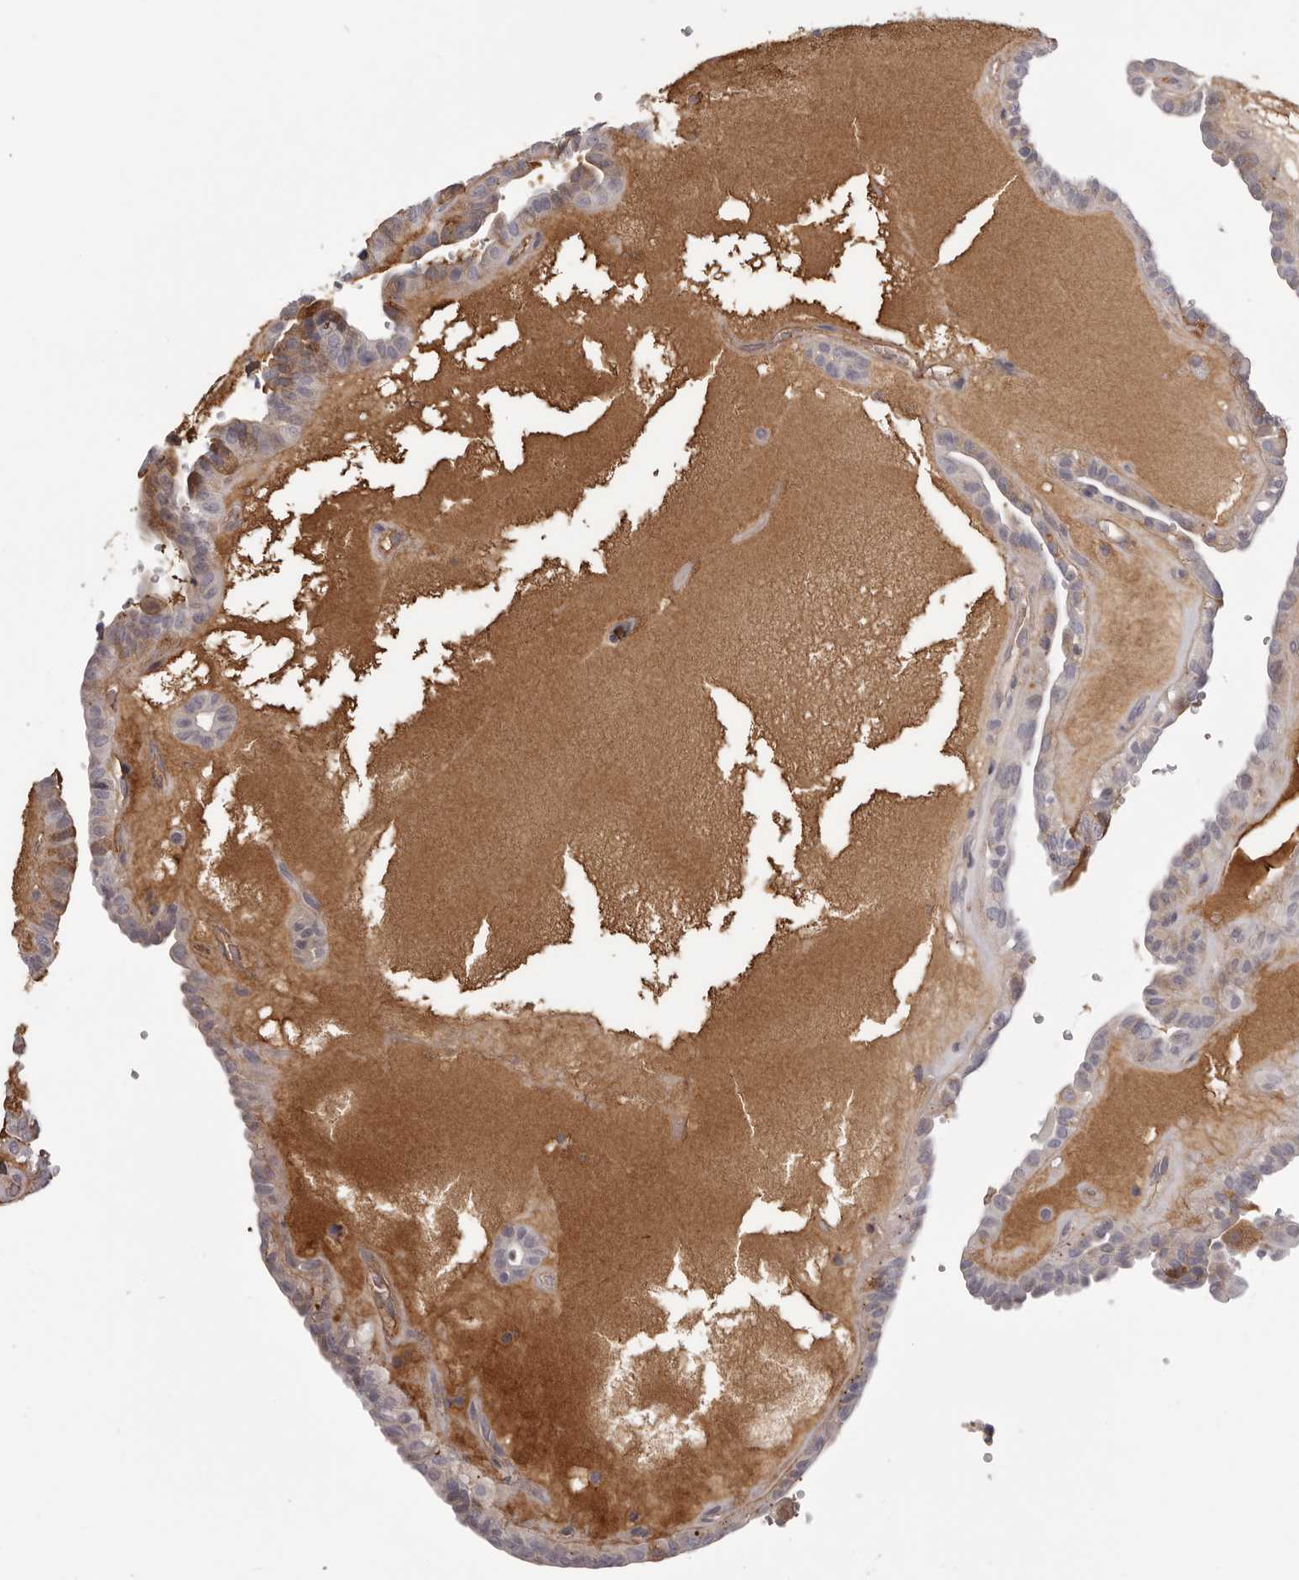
{"staining": {"intensity": "moderate", "quantity": "<25%", "location": "cytoplasmic/membranous"}, "tissue": "thyroid cancer", "cell_type": "Tumor cells", "image_type": "cancer", "snomed": [{"axis": "morphology", "description": "Papillary adenocarcinoma, NOS"}, {"axis": "topography", "description": "Thyroid gland"}], "caption": "Immunohistochemical staining of human thyroid papillary adenocarcinoma exhibits low levels of moderate cytoplasmic/membranous positivity in approximately <25% of tumor cells. Immunohistochemistry (ihc) stains the protein of interest in brown and the nuclei are stained blue.", "gene": "OTUD3", "patient": {"sex": "male", "age": 77}}